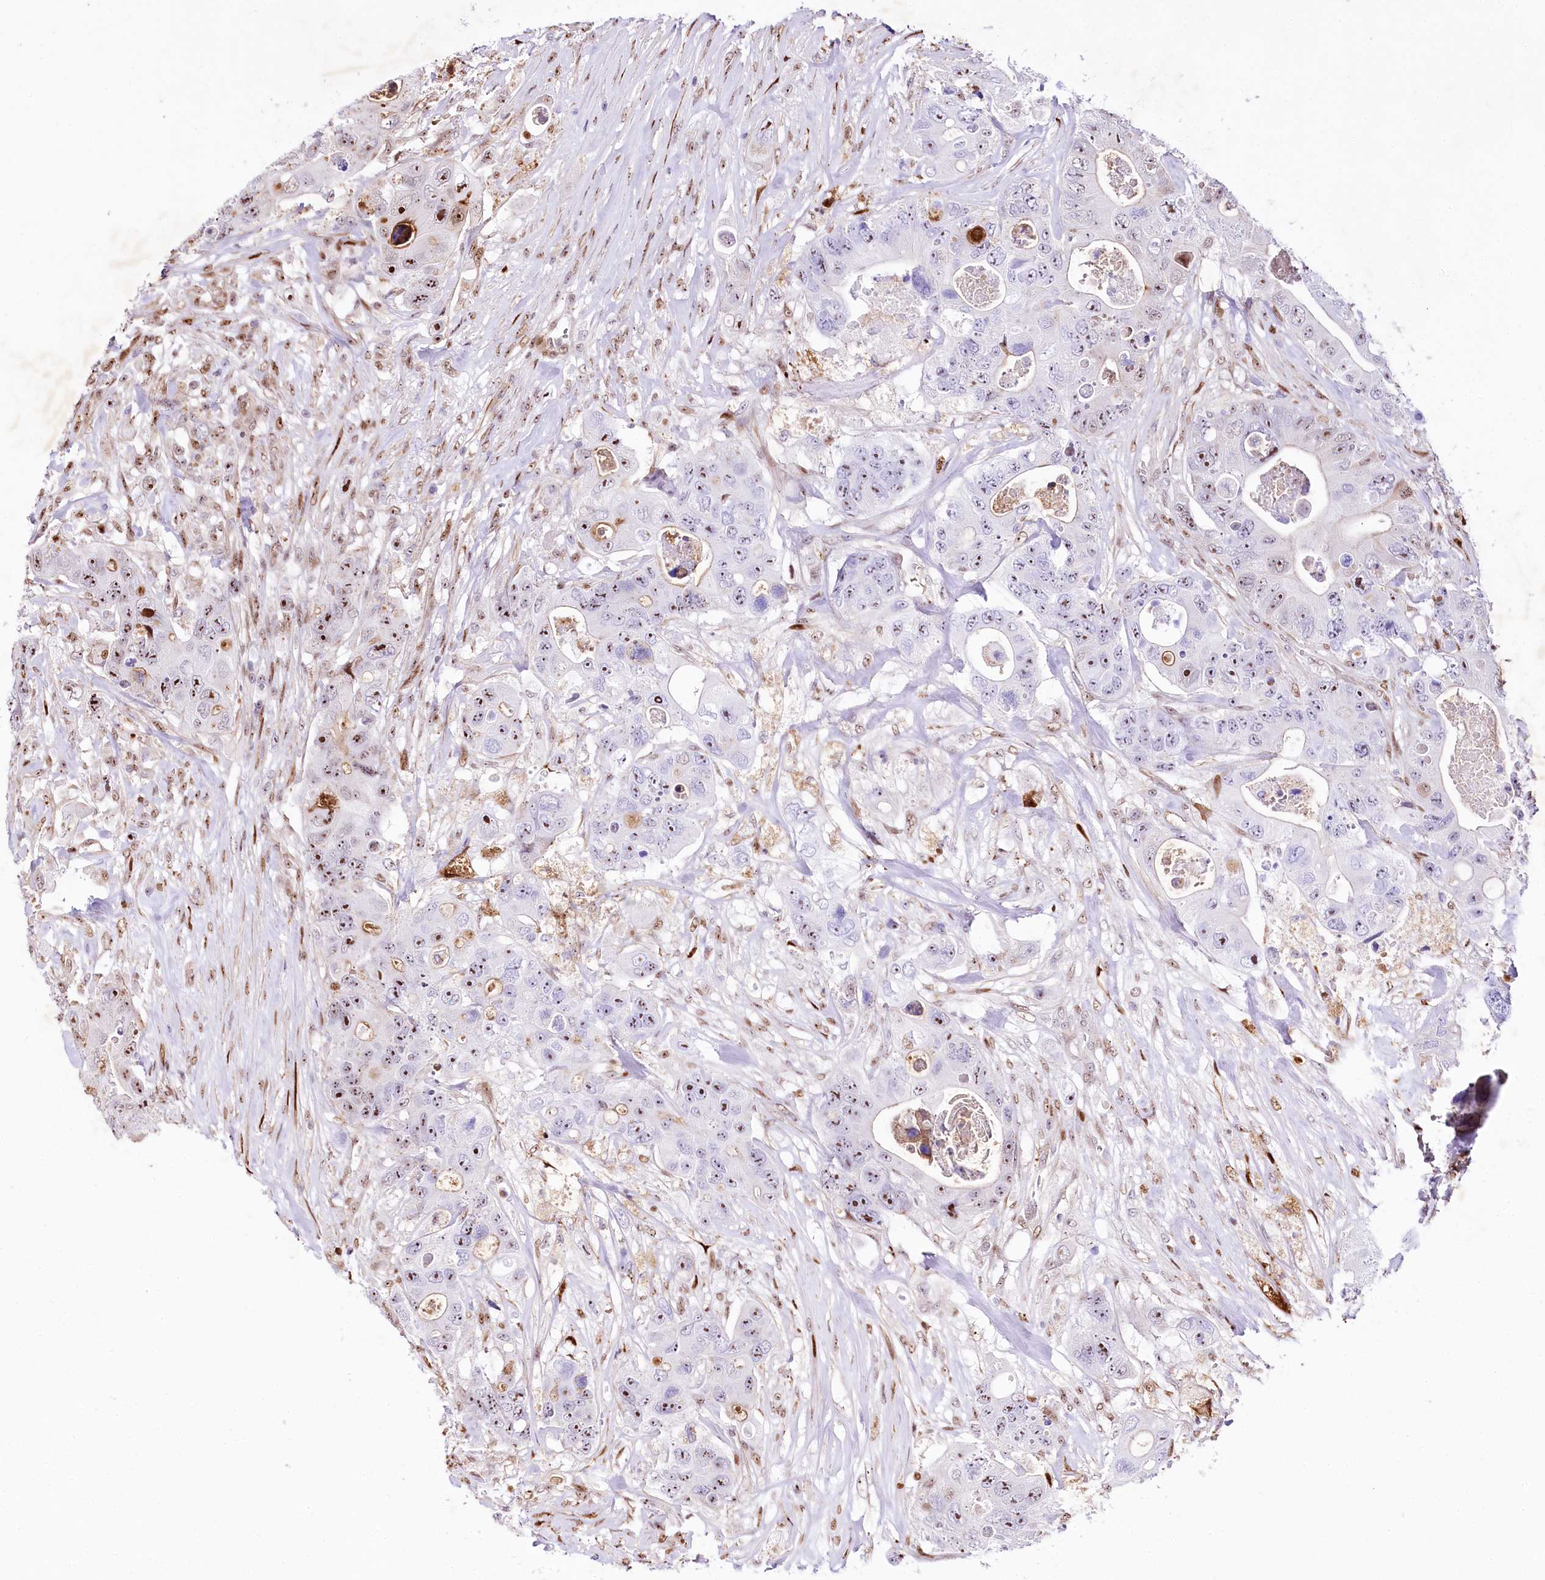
{"staining": {"intensity": "strong", "quantity": "25%-75%", "location": "nuclear"}, "tissue": "colorectal cancer", "cell_type": "Tumor cells", "image_type": "cancer", "snomed": [{"axis": "morphology", "description": "Adenocarcinoma, NOS"}, {"axis": "topography", "description": "Colon"}], "caption": "A high-resolution photomicrograph shows immunohistochemistry (IHC) staining of colorectal cancer (adenocarcinoma), which displays strong nuclear expression in approximately 25%-75% of tumor cells.", "gene": "PTMS", "patient": {"sex": "female", "age": 46}}